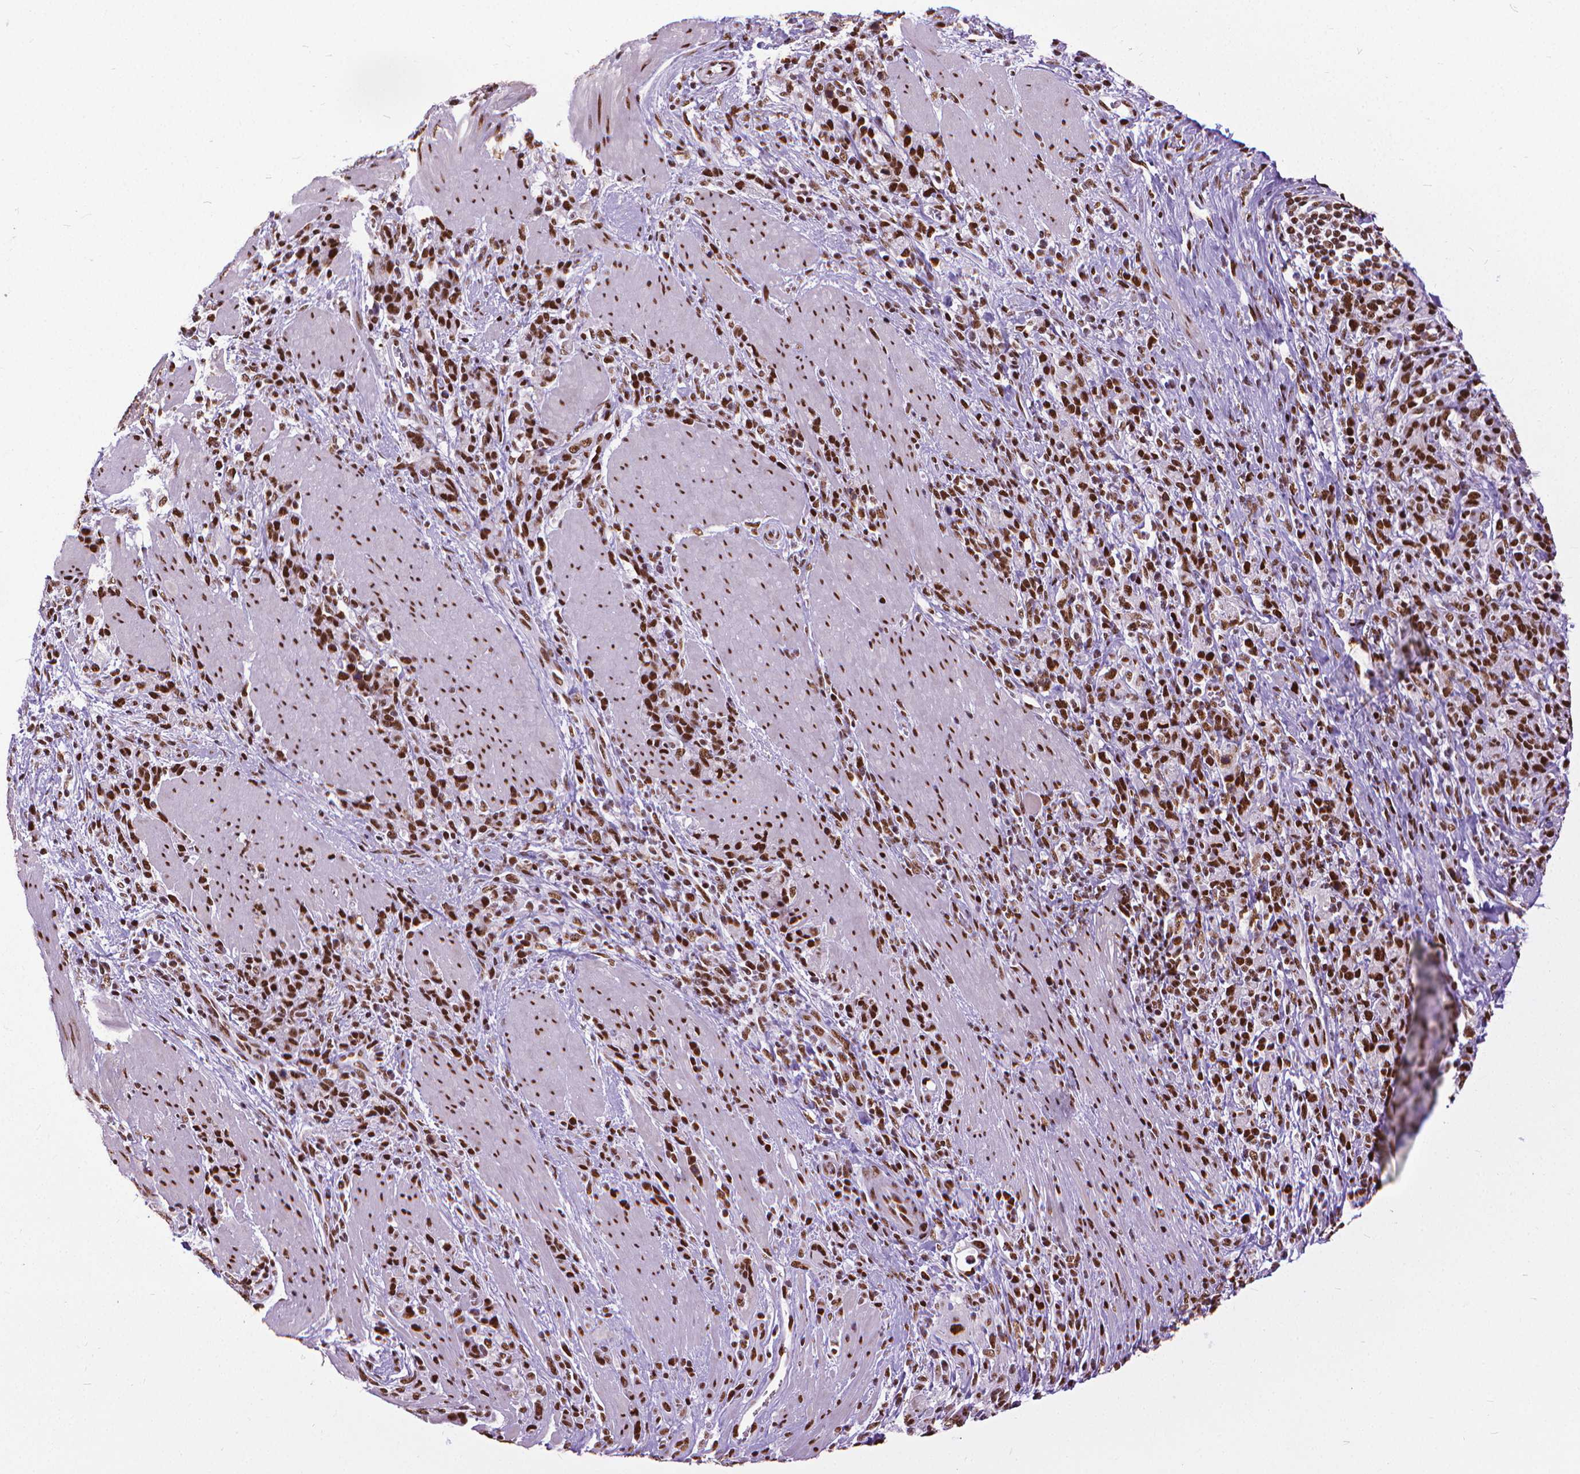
{"staining": {"intensity": "strong", "quantity": ">75%", "location": "nuclear"}, "tissue": "stomach cancer", "cell_type": "Tumor cells", "image_type": "cancer", "snomed": [{"axis": "morphology", "description": "Adenocarcinoma, NOS"}, {"axis": "topography", "description": "Stomach"}], "caption": "This is an image of IHC staining of stomach cancer, which shows strong positivity in the nuclear of tumor cells.", "gene": "AKAP8", "patient": {"sex": "female", "age": 57}}